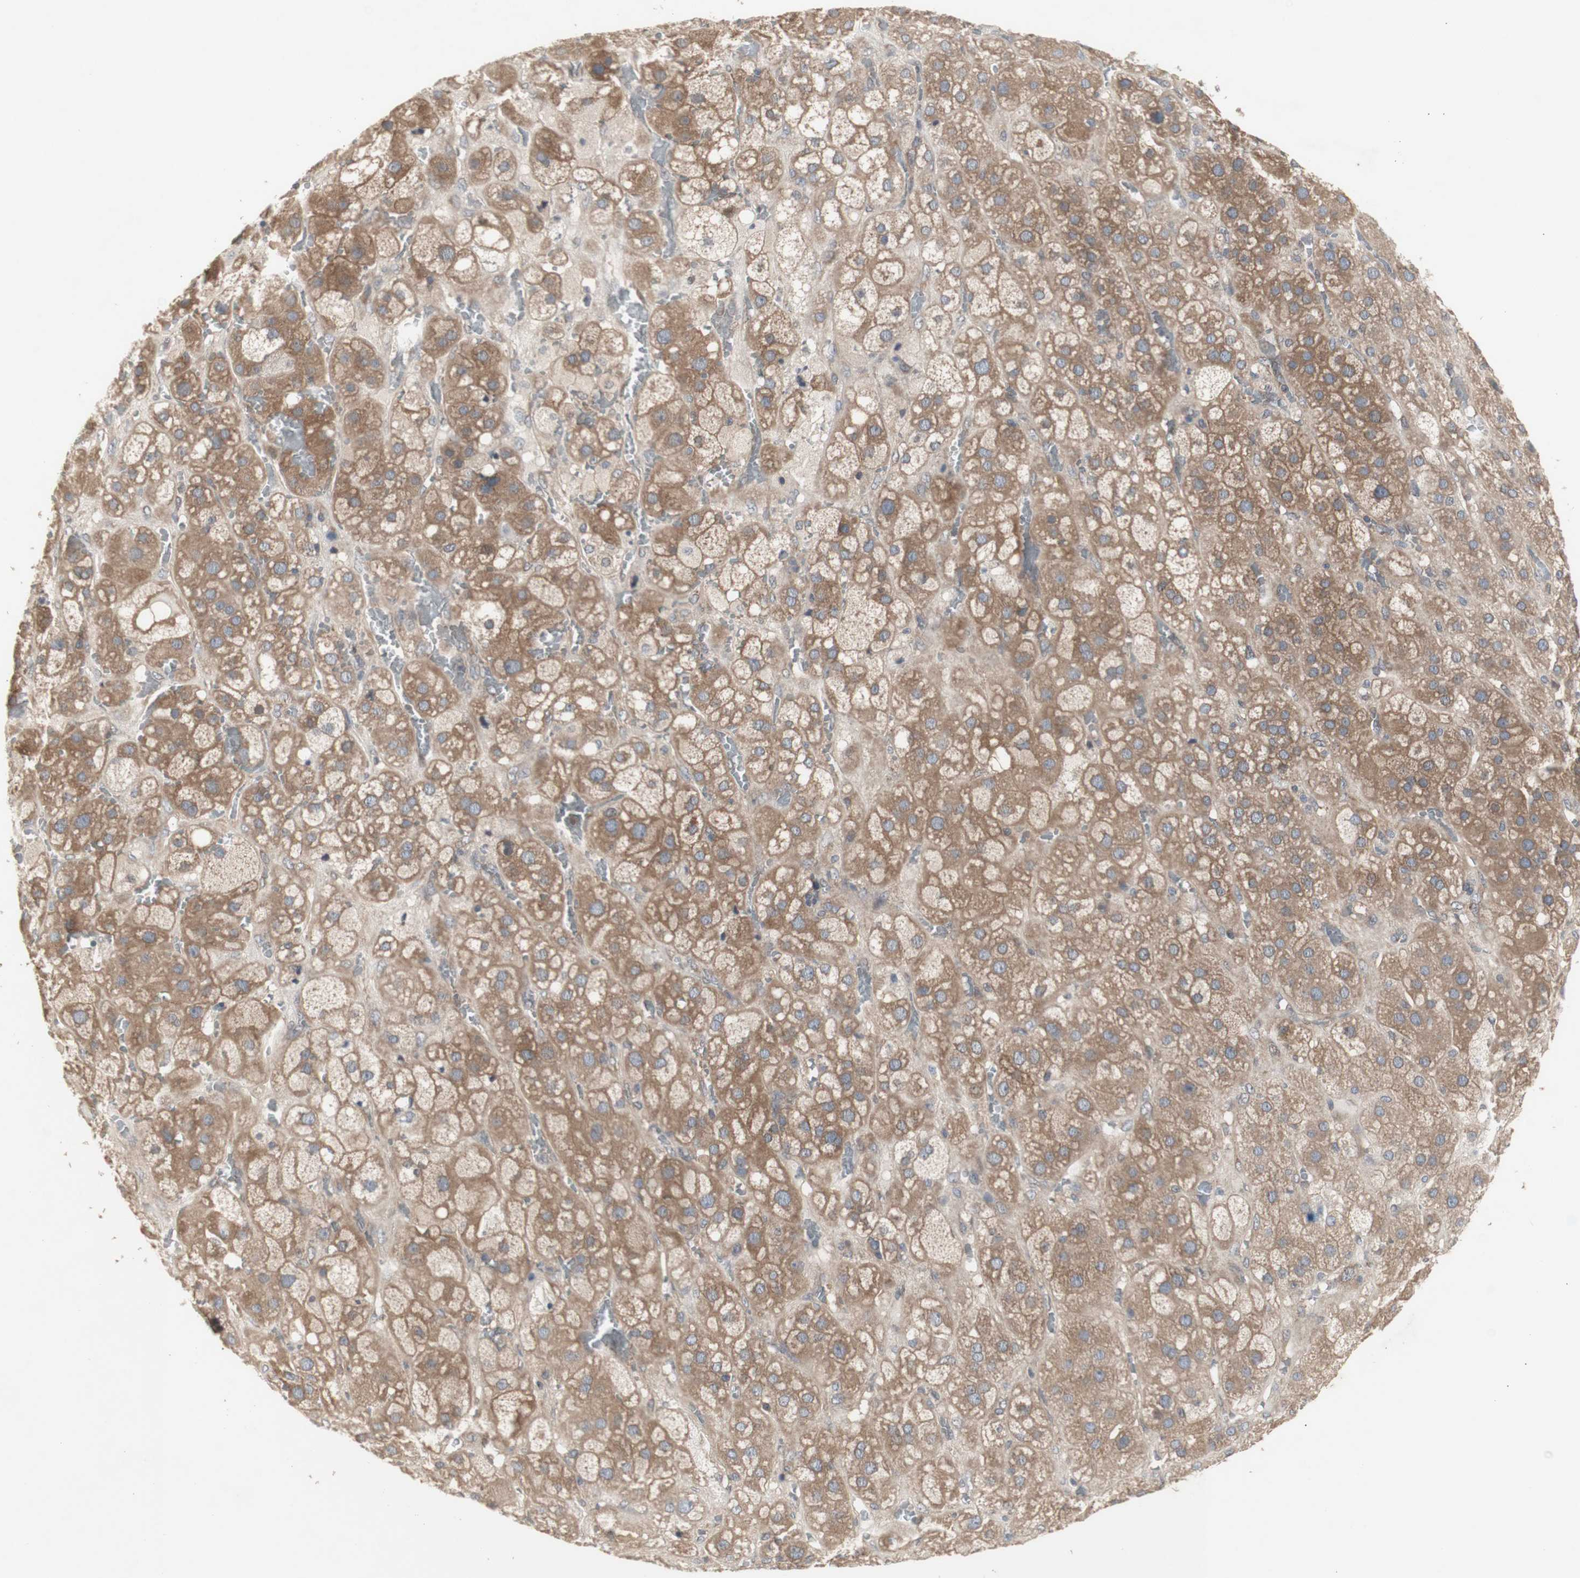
{"staining": {"intensity": "moderate", "quantity": ">75%", "location": "cytoplasmic/membranous"}, "tissue": "adrenal gland", "cell_type": "Glandular cells", "image_type": "normal", "snomed": [{"axis": "morphology", "description": "Normal tissue, NOS"}, {"axis": "topography", "description": "Adrenal gland"}], "caption": "Human adrenal gland stained for a protein (brown) reveals moderate cytoplasmic/membranous positive expression in about >75% of glandular cells.", "gene": "CHURC1", "patient": {"sex": "female", "age": 47}}